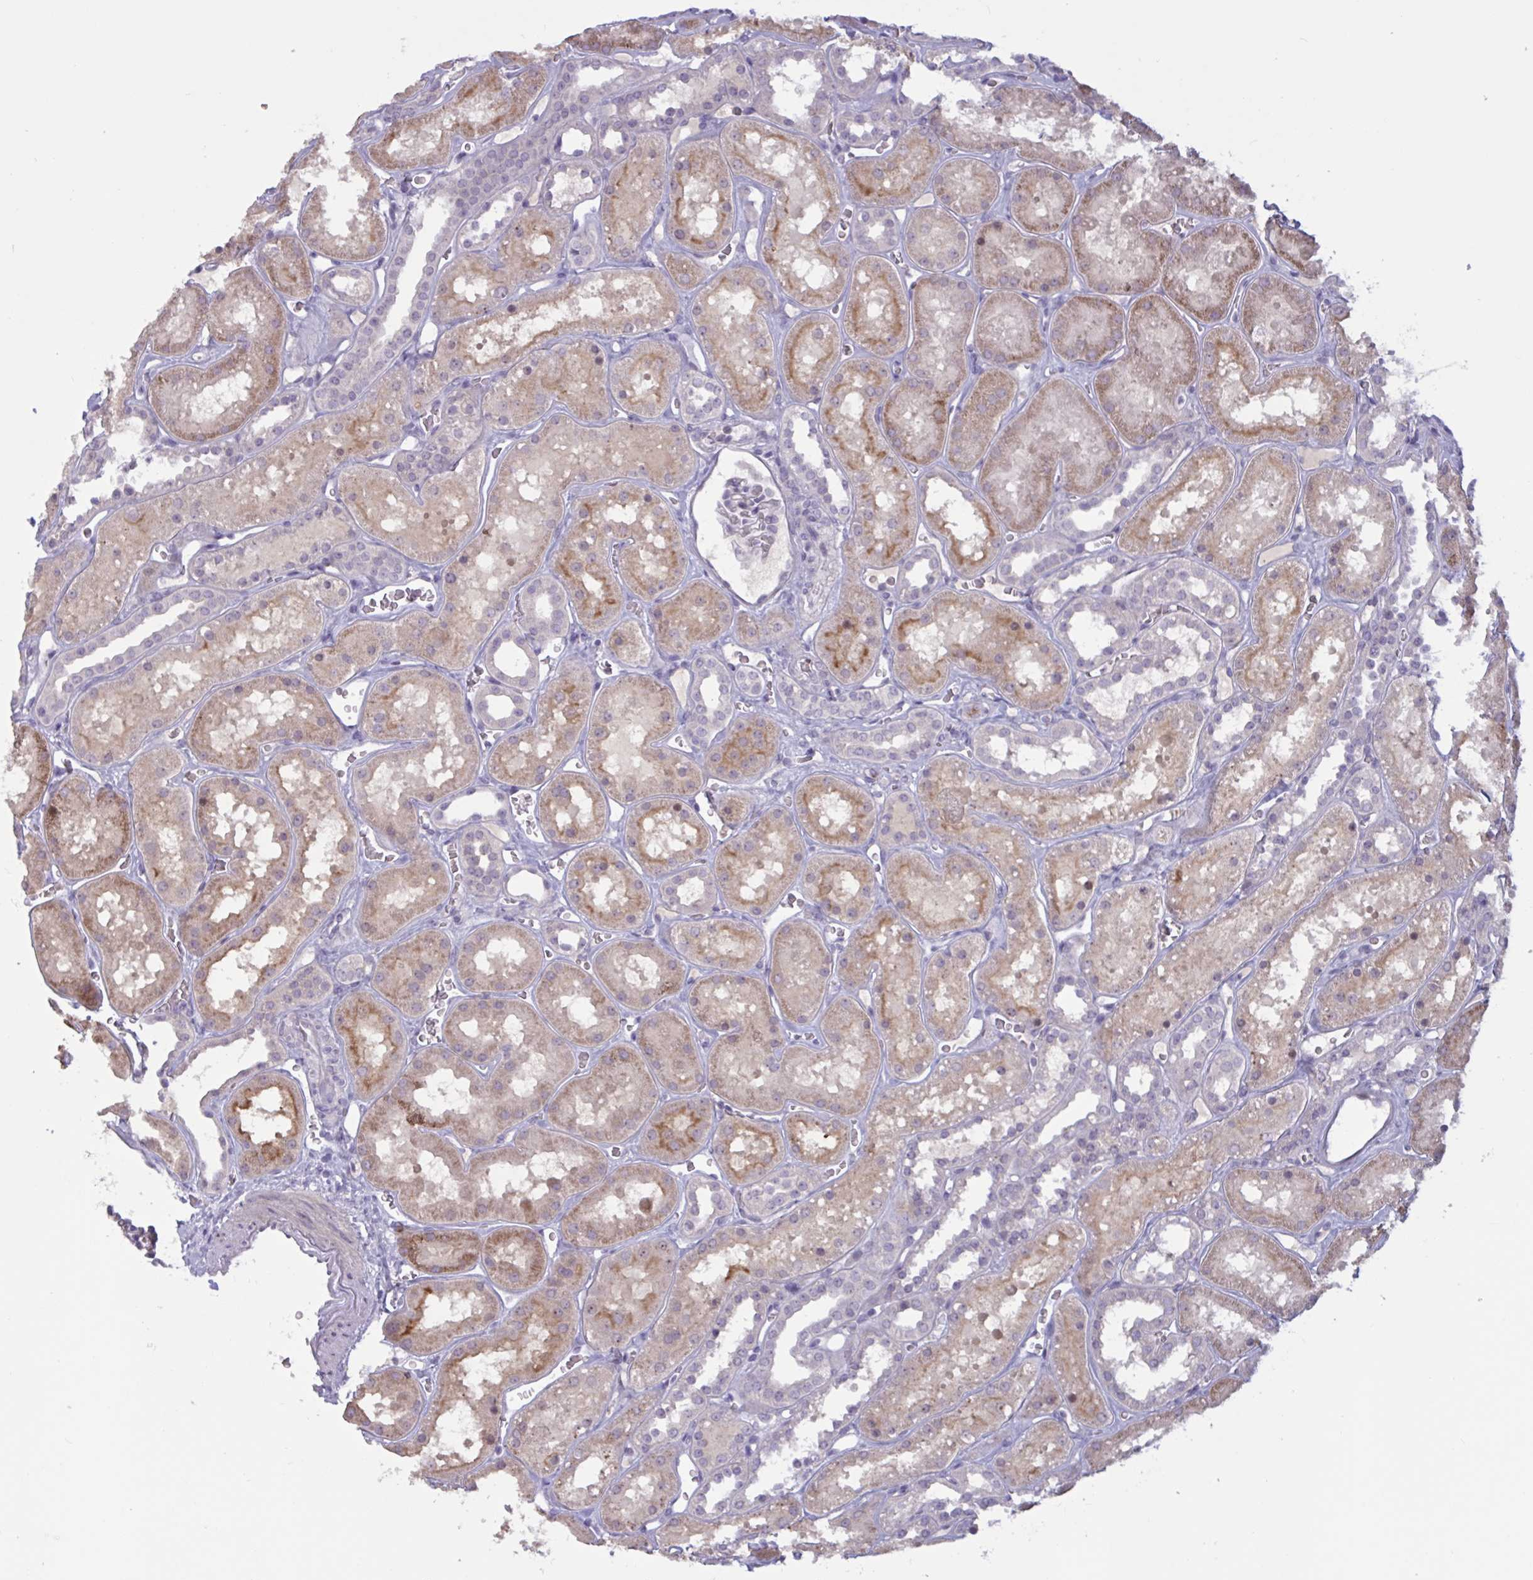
{"staining": {"intensity": "negative", "quantity": "none", "location": "none"}, "tissue": "kidney", "cell_type": "Cells in glomeruli", "image_type": "normal", "snomed": [{"axis": "morphology", "description": "Normal tissue, NOS"}, {"axis": "topography", "description": "Kidney"}], "caption": "Histopathology image shows no significant protein expression in cells in glomeruli of normal kidney. Nuclei are stained in blue.", "gene": "ENSG00000281613", "patient": {"sex": "female", "age": 41}}